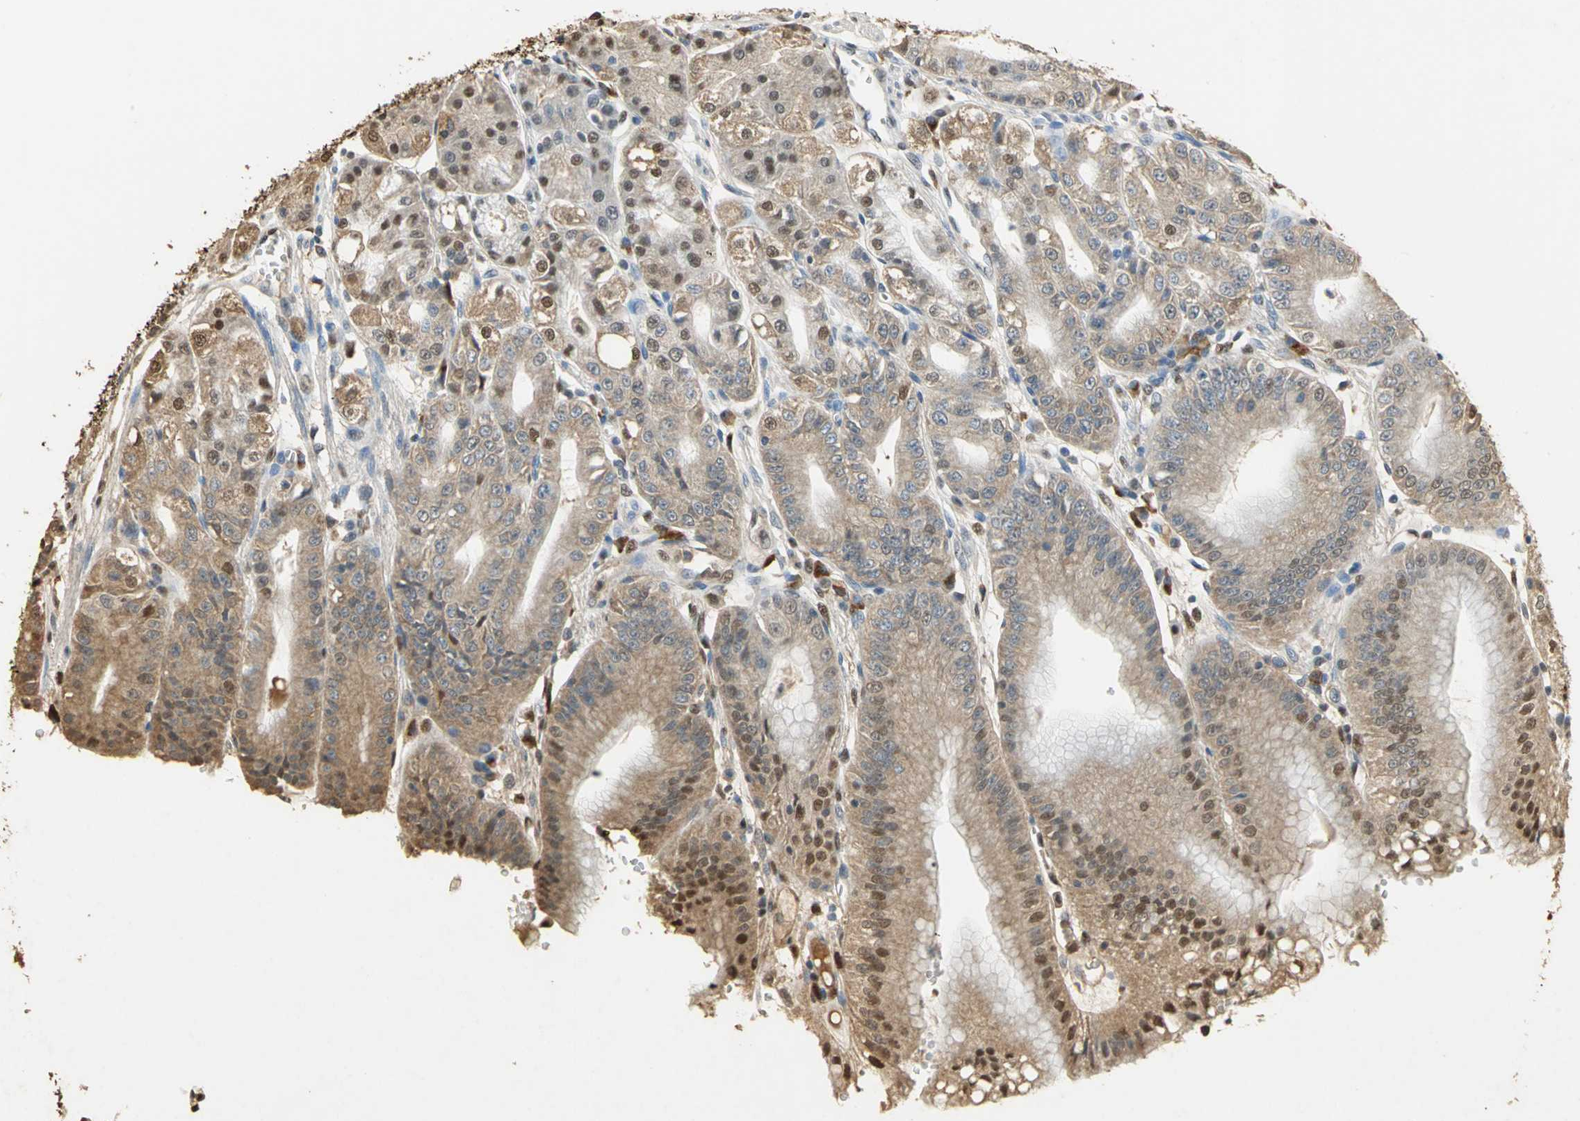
{"staining": {"intensity": "moderate", "quantity": ">75%", "location": "cytoplasmic/membranous"}, "tissue": "stomach", "cell_type": "Glandular cells", "image_type": "normal", "snomed": [{"axis": "morphology", "description": "Normal tissue, NOS"}, {"axis": "topography", "description": "Stomach, lower"}], "caption": "DAB (3,3'-diaminobenzidine) immunohistochemical staining of benign human stomach exhibits moderate cytoplasmic/membranous protein expression in about >75% of glandular cells. Immunohistochemistry stains the protein of interest in brown and the nuclei are stained blue.", "gene": "GAPDH", "patient": {"sex": "male", "age": 71}}